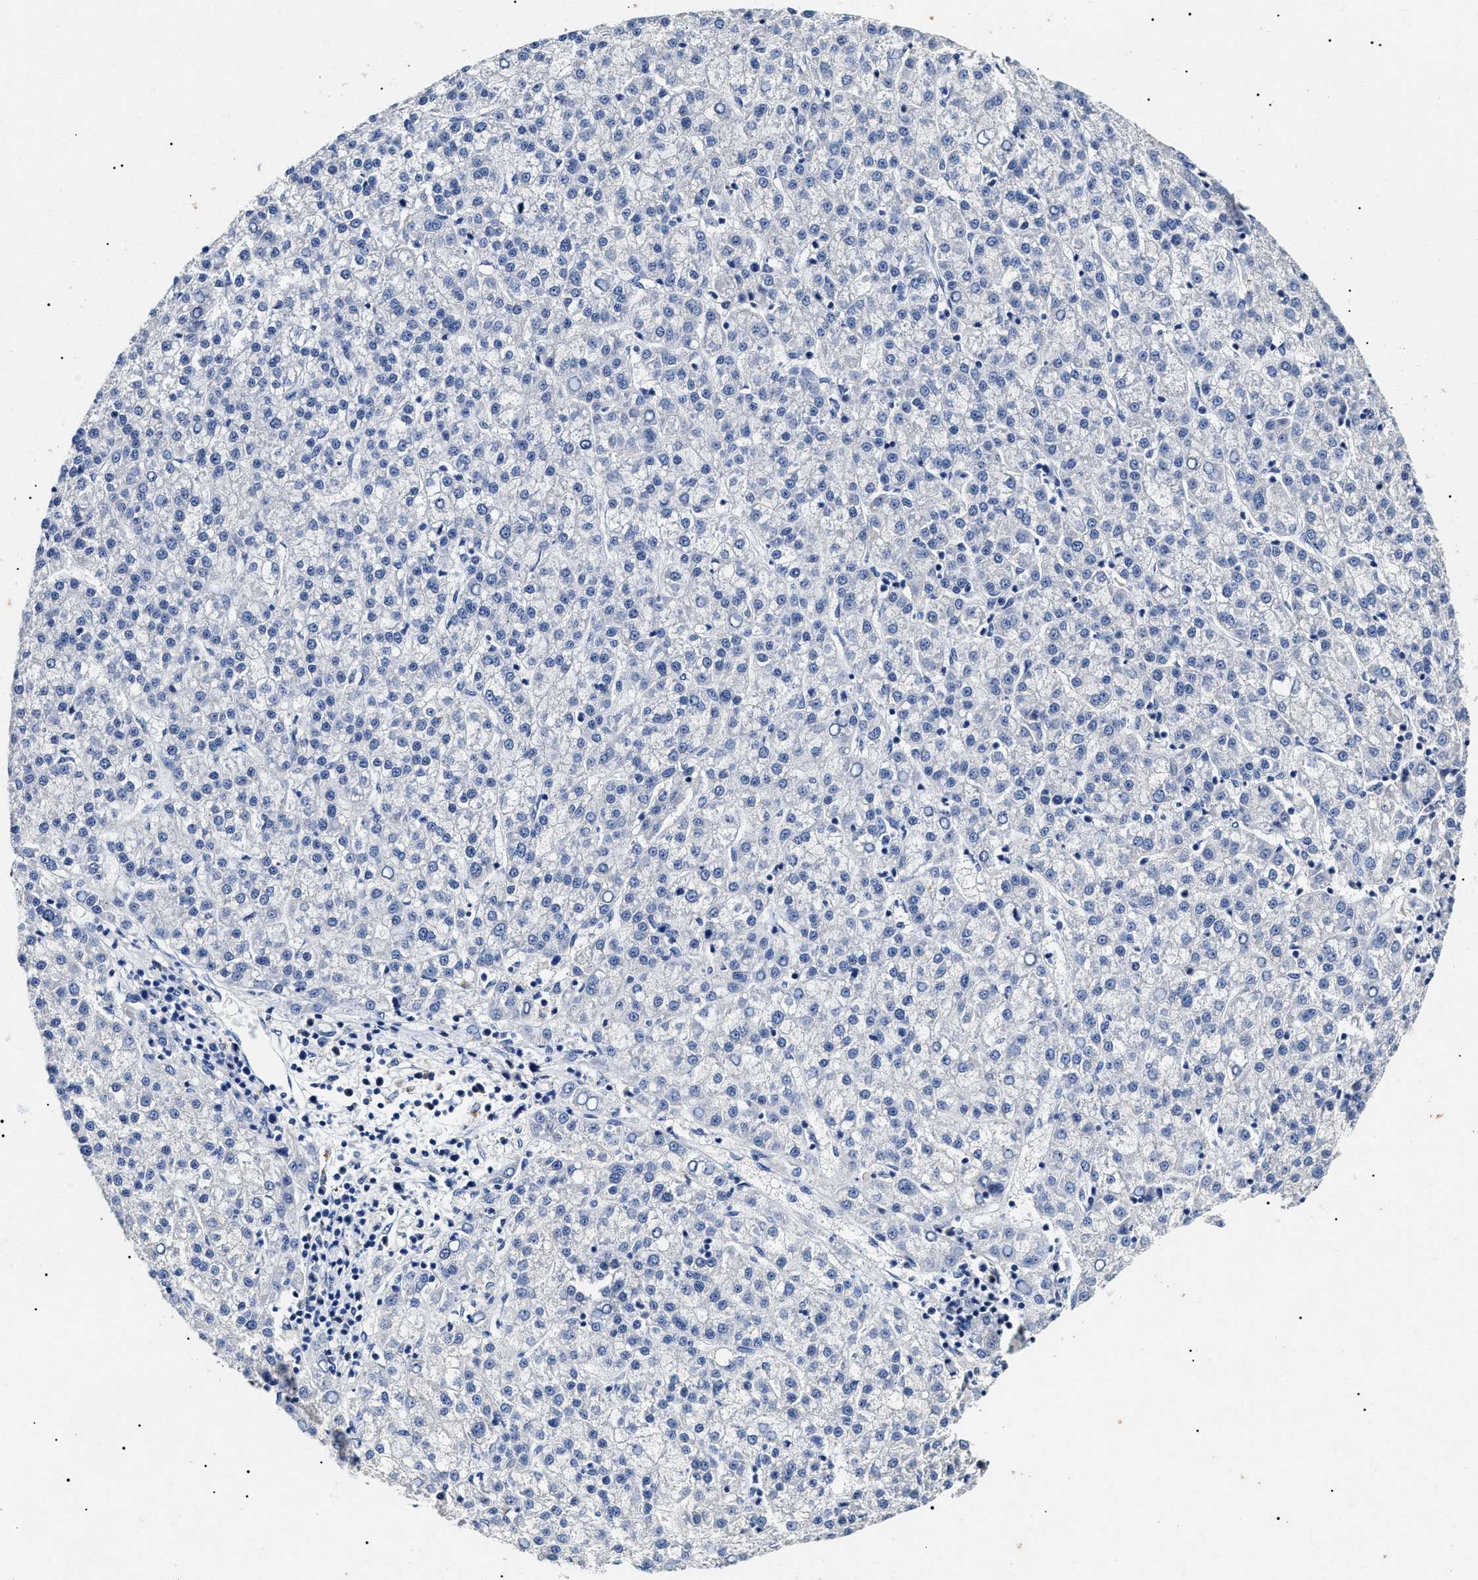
{"staining": {"intensity": "negative", "quantity": "none", "location": "none"}, "tissue": "liver cancer", "cell_type": "Tumor cells", "image_type": "cancer", "snomed": [{"axis": "morphology", "description": "Carcinoma, Hepatocellular, NOS"}, {"axis": "topography", "description": "Liver"}], "caption": "Immunohistochemical staining of liver hepatocellular carcinoma reveals no significant staining in tumor cells.", "gene": "LRRC8E", "patient": {"sex": "female", "age": 58}}